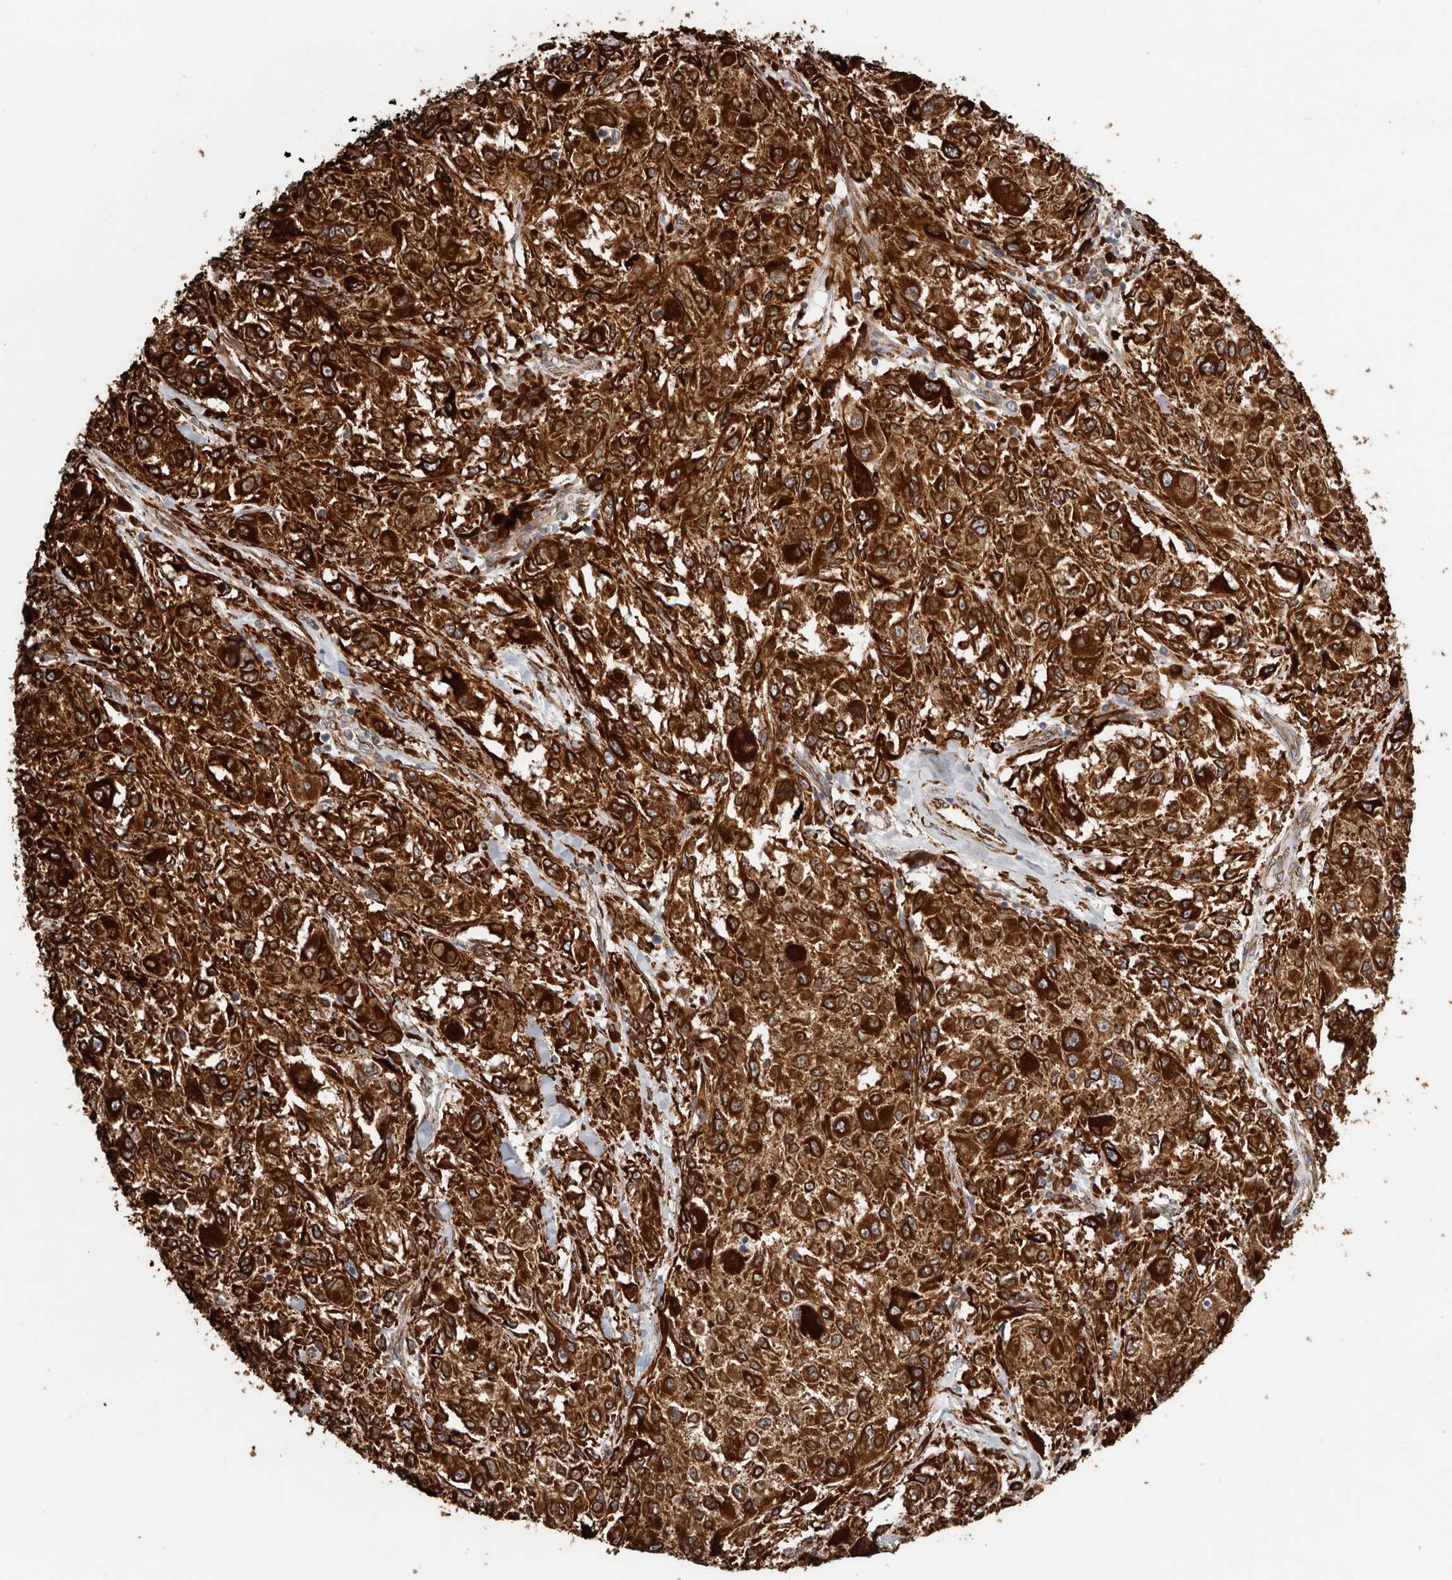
{"staining": {"intensity": "strong", "quantity": ">75%", "location": "cytoplasmic/membranous"}, "tissue": "melanoma", "cell_type": "Tumor cells", "image_type": "cancer", "snomed": [{"axis": "morphology", "description": "Necrosis, NOS"}, {"axis": "morphology", "description": "Malignant melanoma, NOS"}, {"axis": "topography", "description": "Skin"}], "caption": "Tumor cells show strong cytoplasmic/membranous expression in approximately >75% of cells in malignant melanoma. The protein of interest is shown in brown color, while the nuclei are stained blue.", "gene": "WDTC1", "patient": {"sex": "female", "age": 87}}